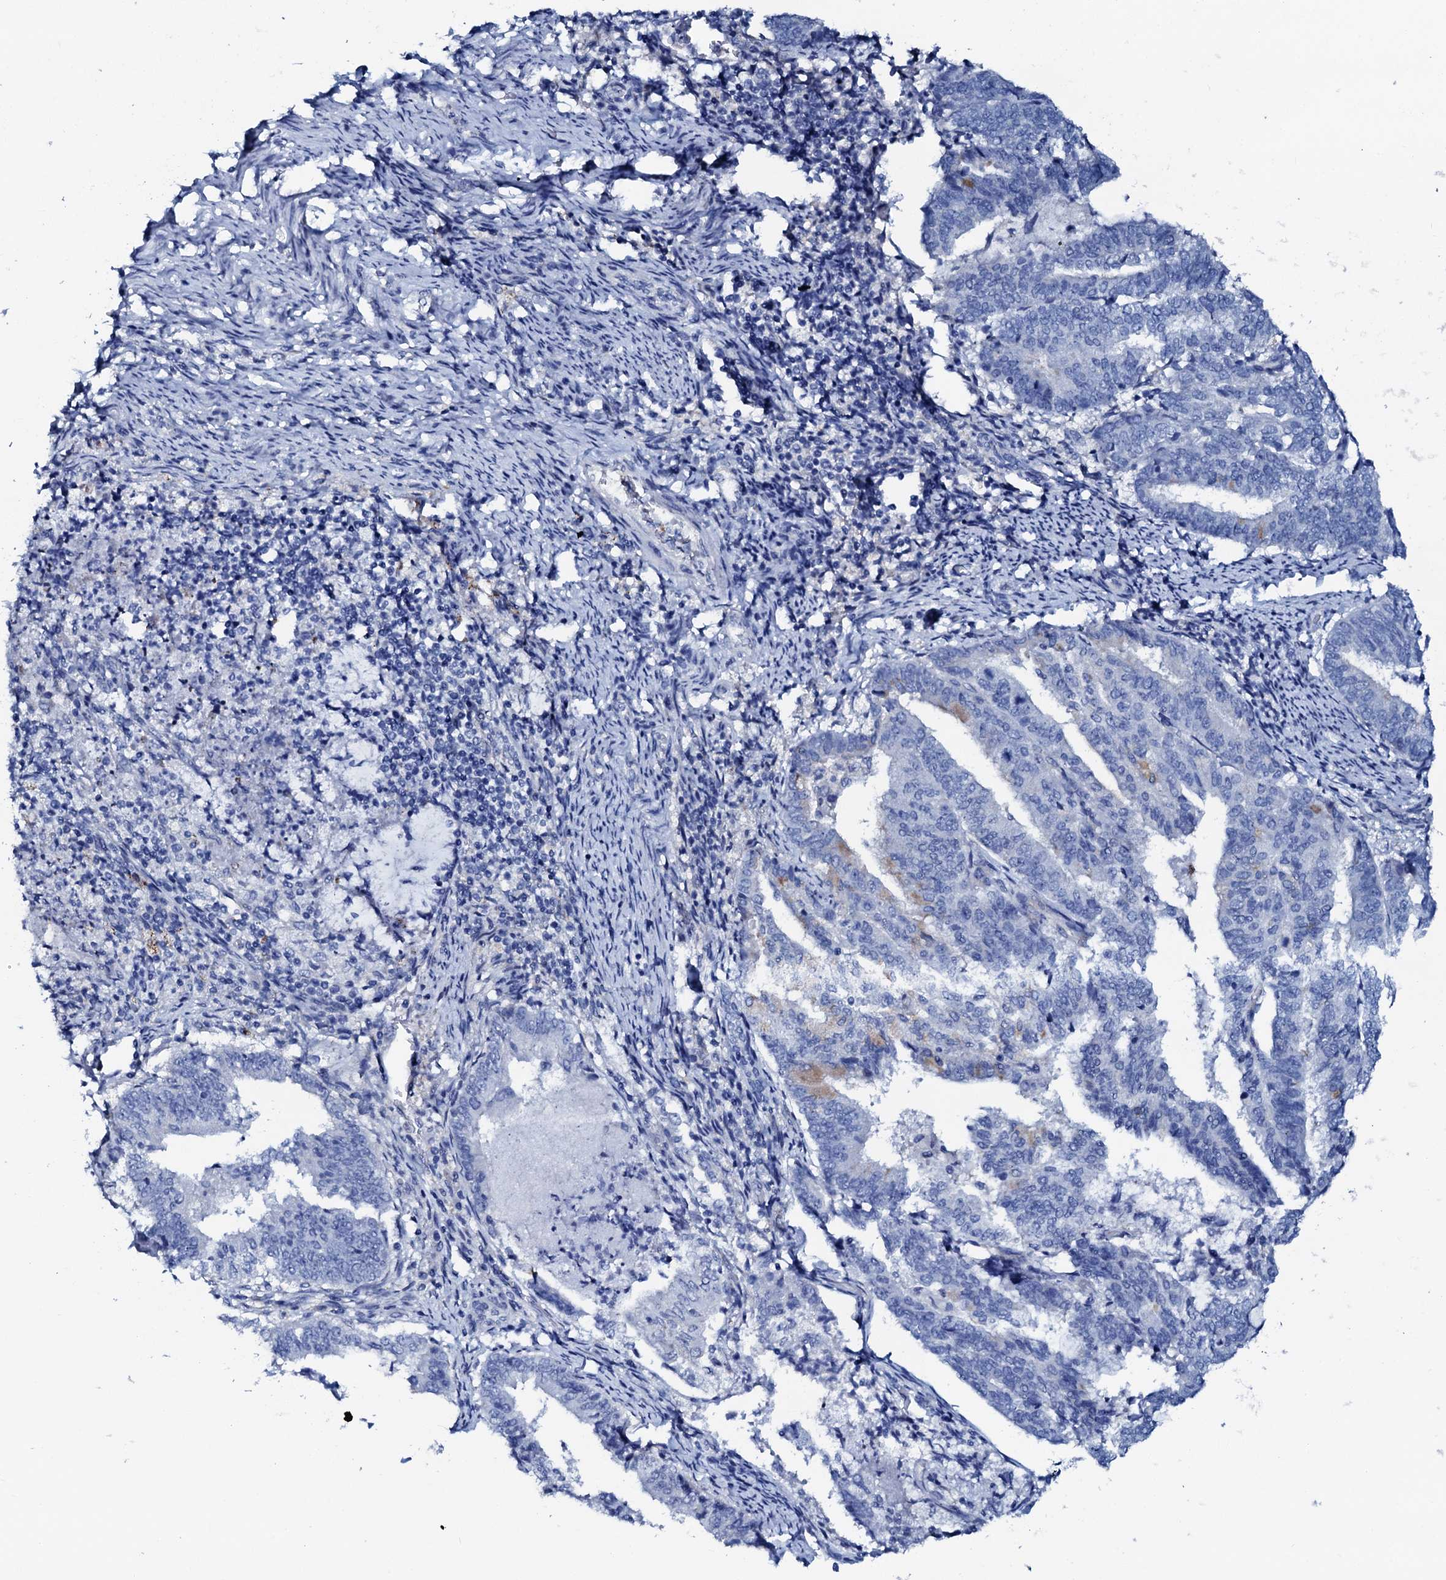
{"staining": {"intensity": "negative", "quantity": "none", "location": "none"}, "tissue": "endometrial cancer", "cell_type": "Tumor cells", "image_type": "cancer", "snomed": [{"axis": "morphology", "description": "Adenocarcinoma, NOS"}, {"axis": "topography", "description": "Endometrium"}], "caption": "This is an IHC photomicrograph of human endometrial adenocarcinoma. There is no expression in tumor cells.", "gene": "AMER2", "patient": {"sex": "female", "age": 80}}